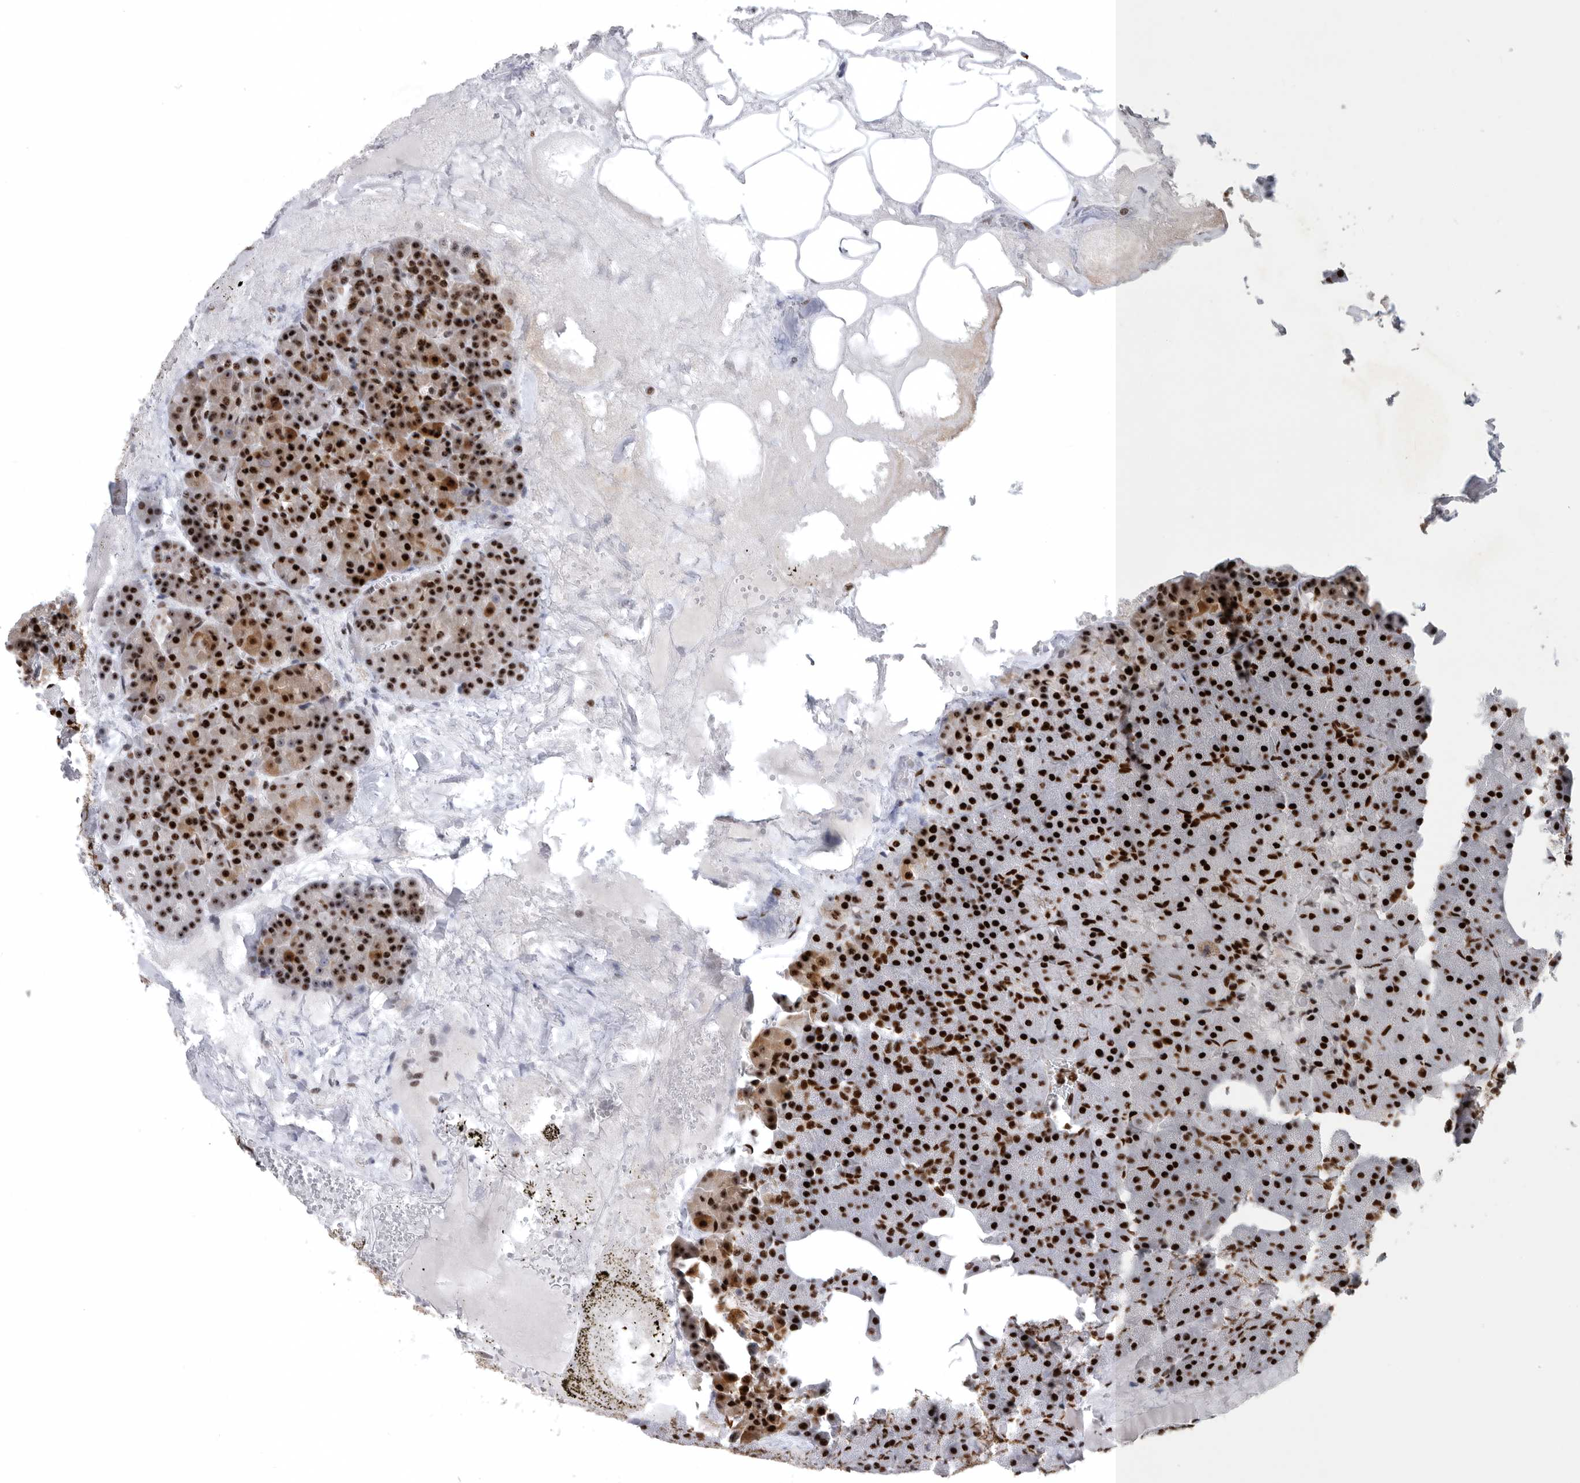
{"staining": {"intensity": "strong", "quantity": ">75%", "location": "nuclear"}, "tissue": "pancreas", "cell_type": "Exocrine glandular cells", "image_type": "normal", "snomed": [{"axis": "morphology", "description": "Normal tissue, NOS"}, {"axis": "morphology", "description": "Carcinoid, malignant, NOS"}, {"axis": "topography", "description": "Pancreas"}], "caption": "Immunohistochemical staining of normal pancreas displays high levels of strong nuclear expression in about >75% of exocrine glandular cells. The staining was performed using DAB, with brown indicating positive protein expression. Nuclei are stained blue with hematoxylin.", "gene": "BCLAF1", "patient": {"sex": "female", "age": 35}}